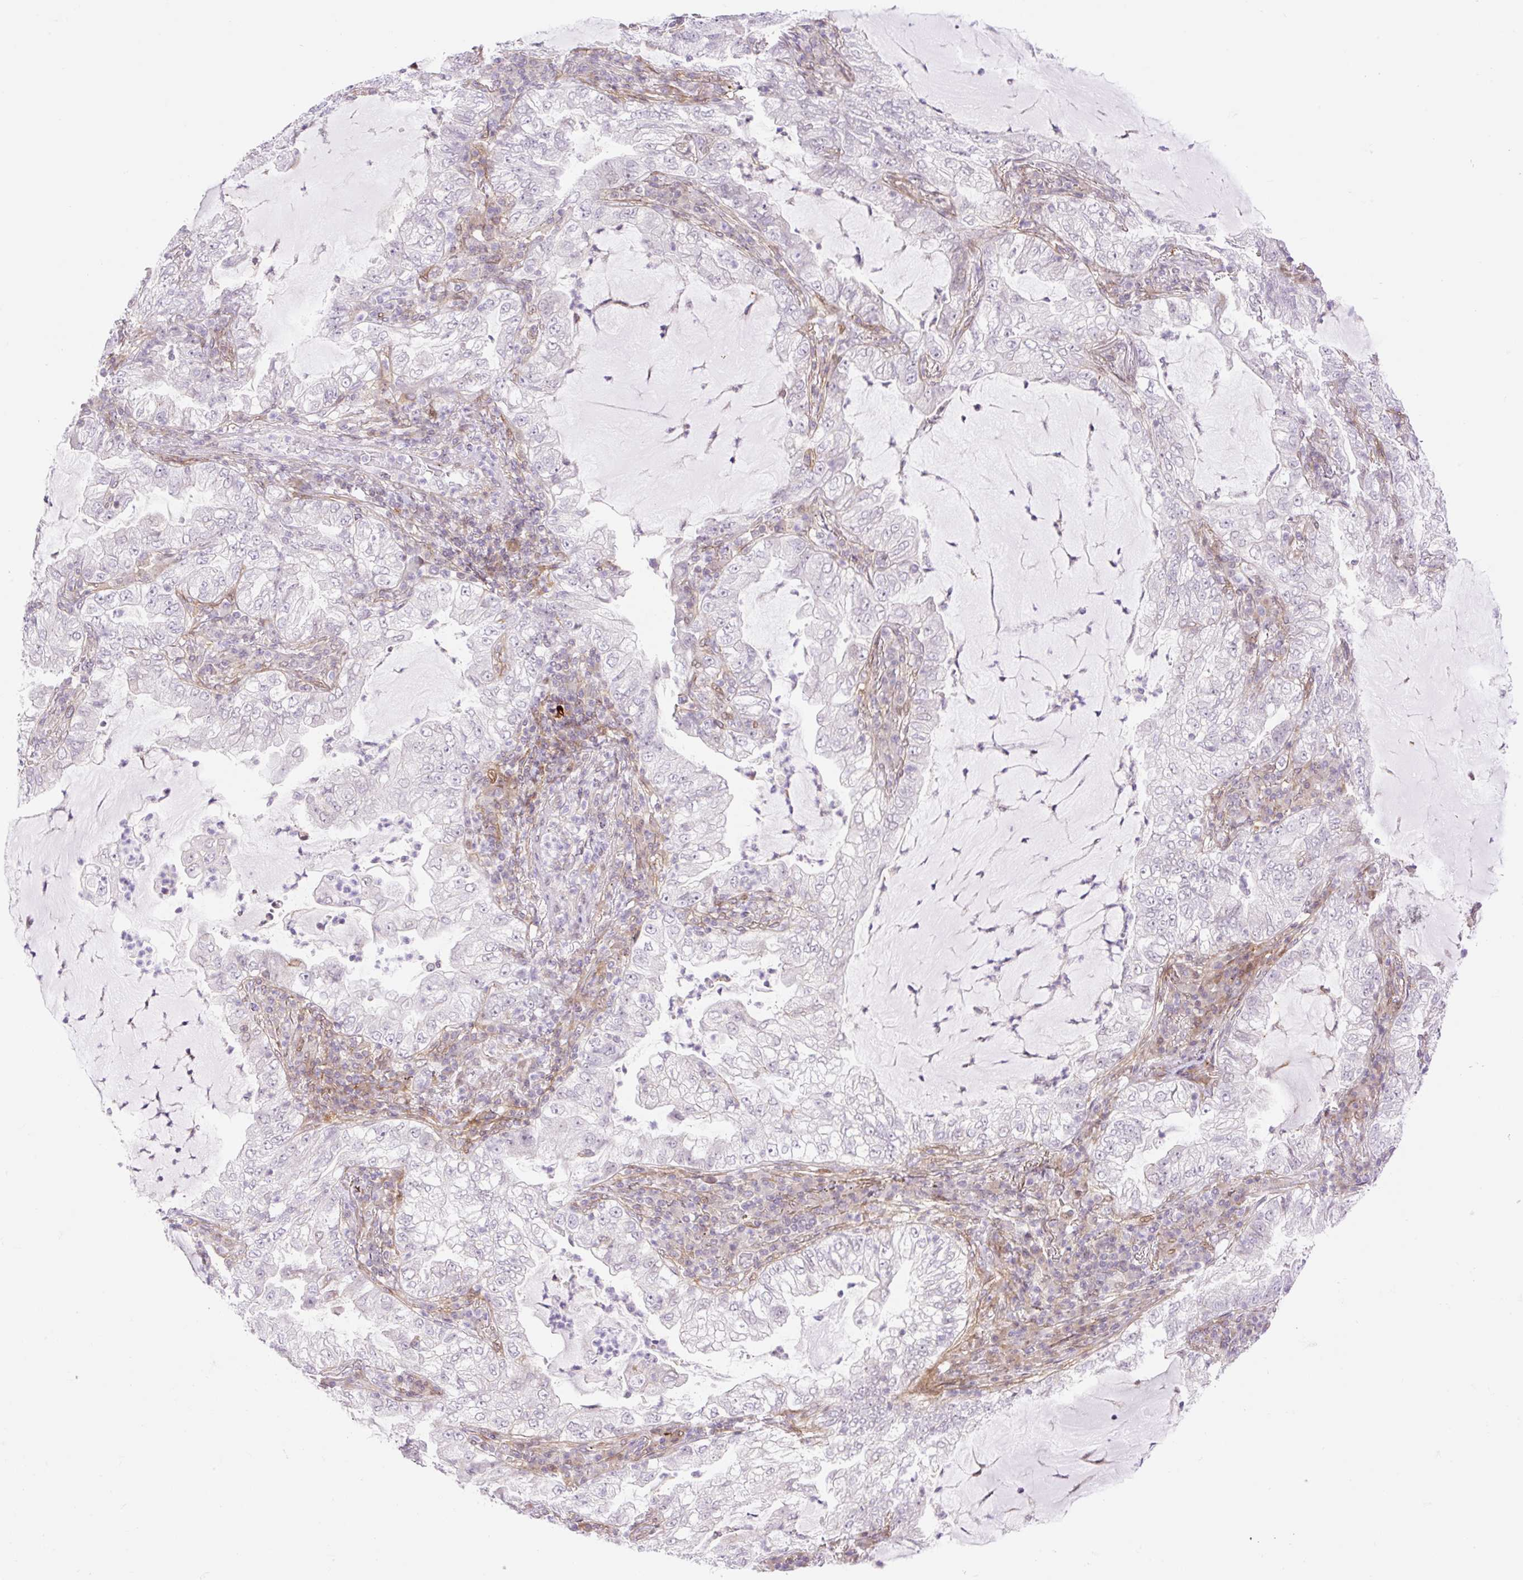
{"staining": {"intensity": "negative", "quantity": "none", "location": "none"}, "tissue": "lung cancer", "cell_type": "Tumor cells", "image_type": "cancer", "snomed": [{"axis": "morphology", "description": "Adenocarcinoma, NOS"}, {"axis": "topography", "description": "Lung"}], "caption": "A high-resolution histopathology image shows immunohistochemistry staining of lung adenocarcinoma, which exhibits no significant positivity in tumor cells. (DAB (3,3'-diaminobenzidine) immunohistochemistry visualized using brightfield microscopy, high magnification).", "gene": "ZFP41", "patient": {"sex": "female", "age": 73}}